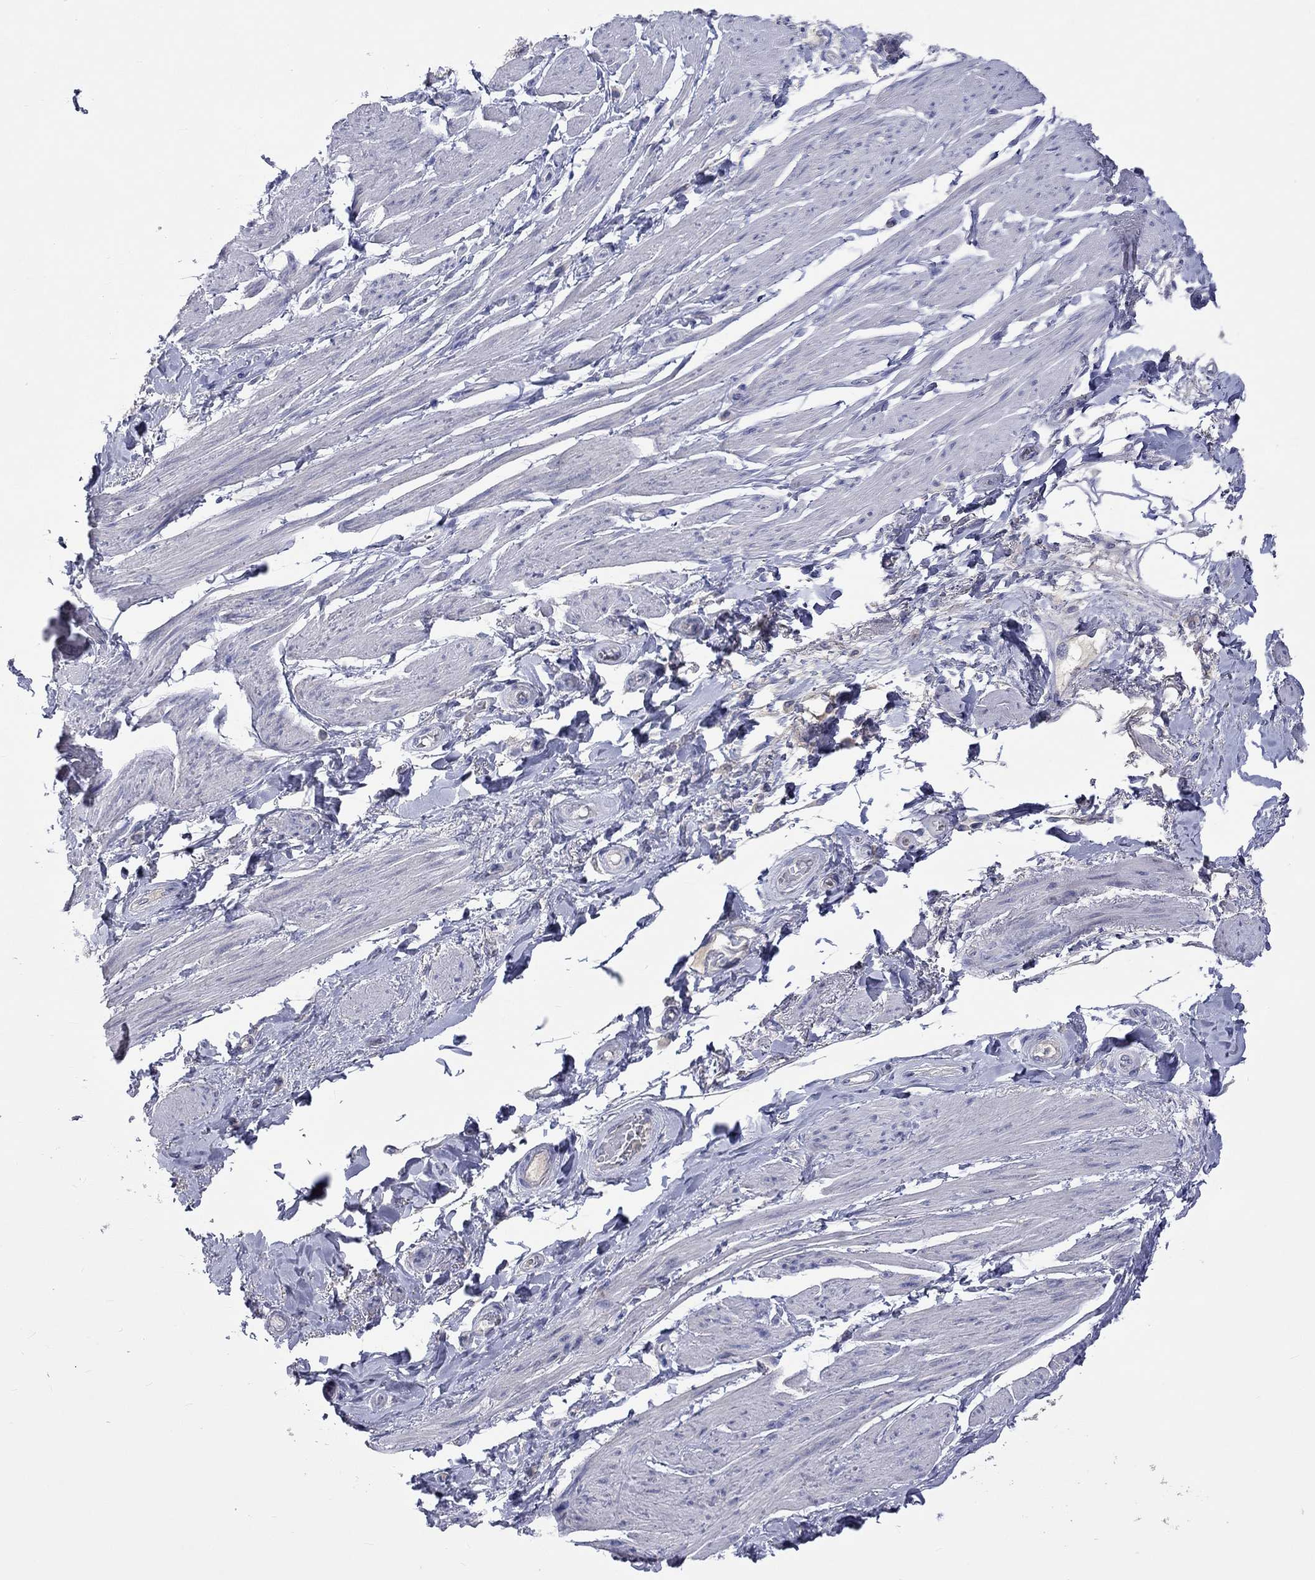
{"staining": {"intensity": "negative", "quantity": "none", "location": "none"}, "tissue": "adipose tissue", "cell_type": "Adipocytes", "image_type": "normal", "snomed": [{"axis": "morphology", "description": "Normal tissue, NOS"}, {"axis": "topography", "description": "Skeletal muscle"}, {"axis": "topography", "description": "Anal"}, {"axis": "topography", "description": "Peripheral nerve tissue"}], "caption": "There is no significant expression in adipocytes of adipose tissue. Nuclei are stained in blue.", "gene": "LRFN4", "patient": {"sex": "male", "age": 53}}